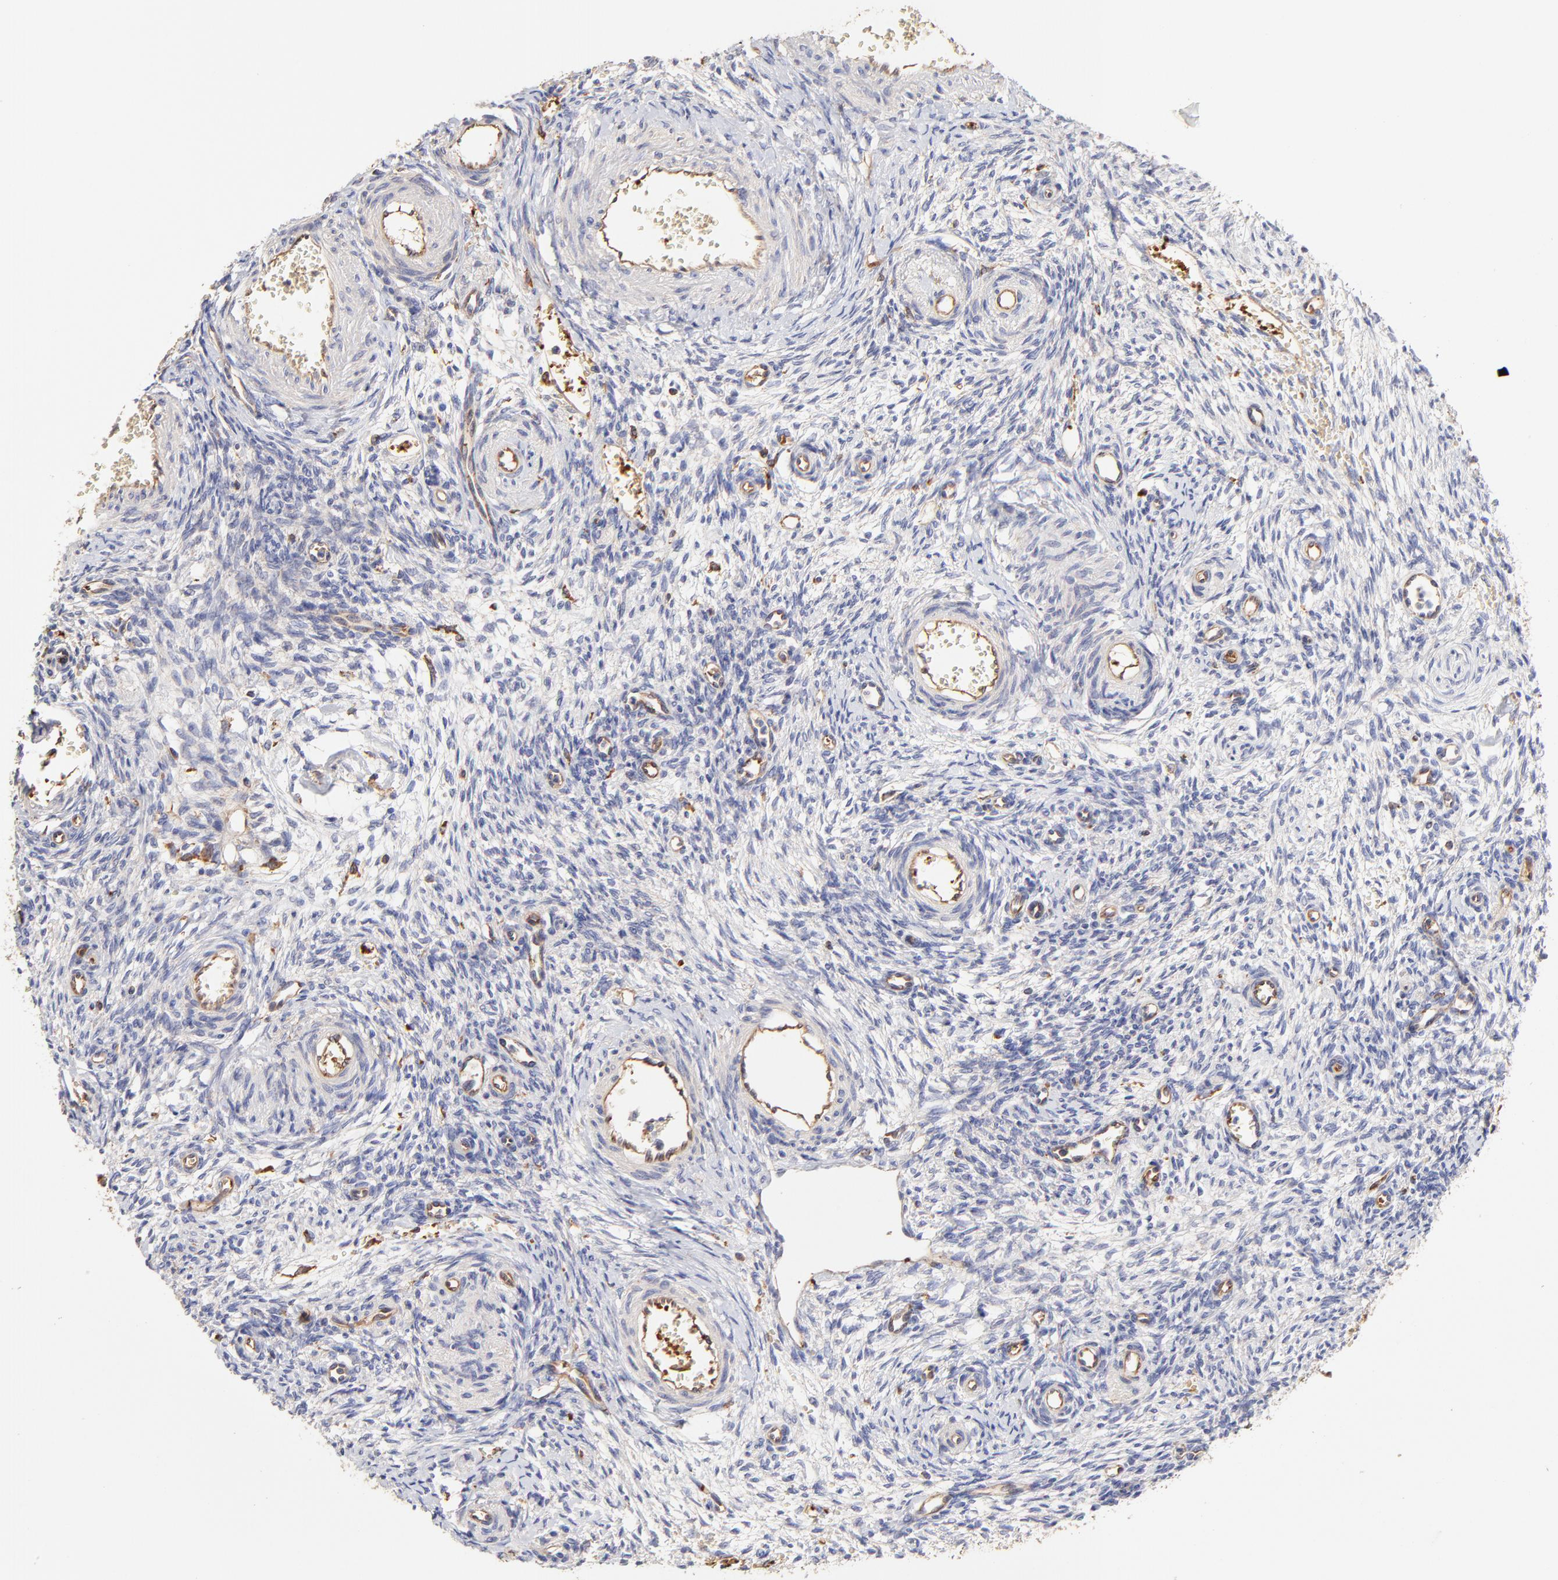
{"staining": {"intensity": "negative", "quantity": "none", "location": "none"}, "tissue": "ovary", "cell_type": "Ovarian stroma cells", "image_type": "normal", "snomed": [{"axis": "morphology", "description": "Normal tissue, NOS"}, {"axis": "topography", "description": "Ovary"}], "caption": "A micrograph of ovary stained for a protein demonstrates no brown staining in ovarian stroma cells. (Immunohistochemistry, brightfield microscopy, high magnification).", "gene": "CD2AP", "patient": {"sex": "female", "age": 39}}